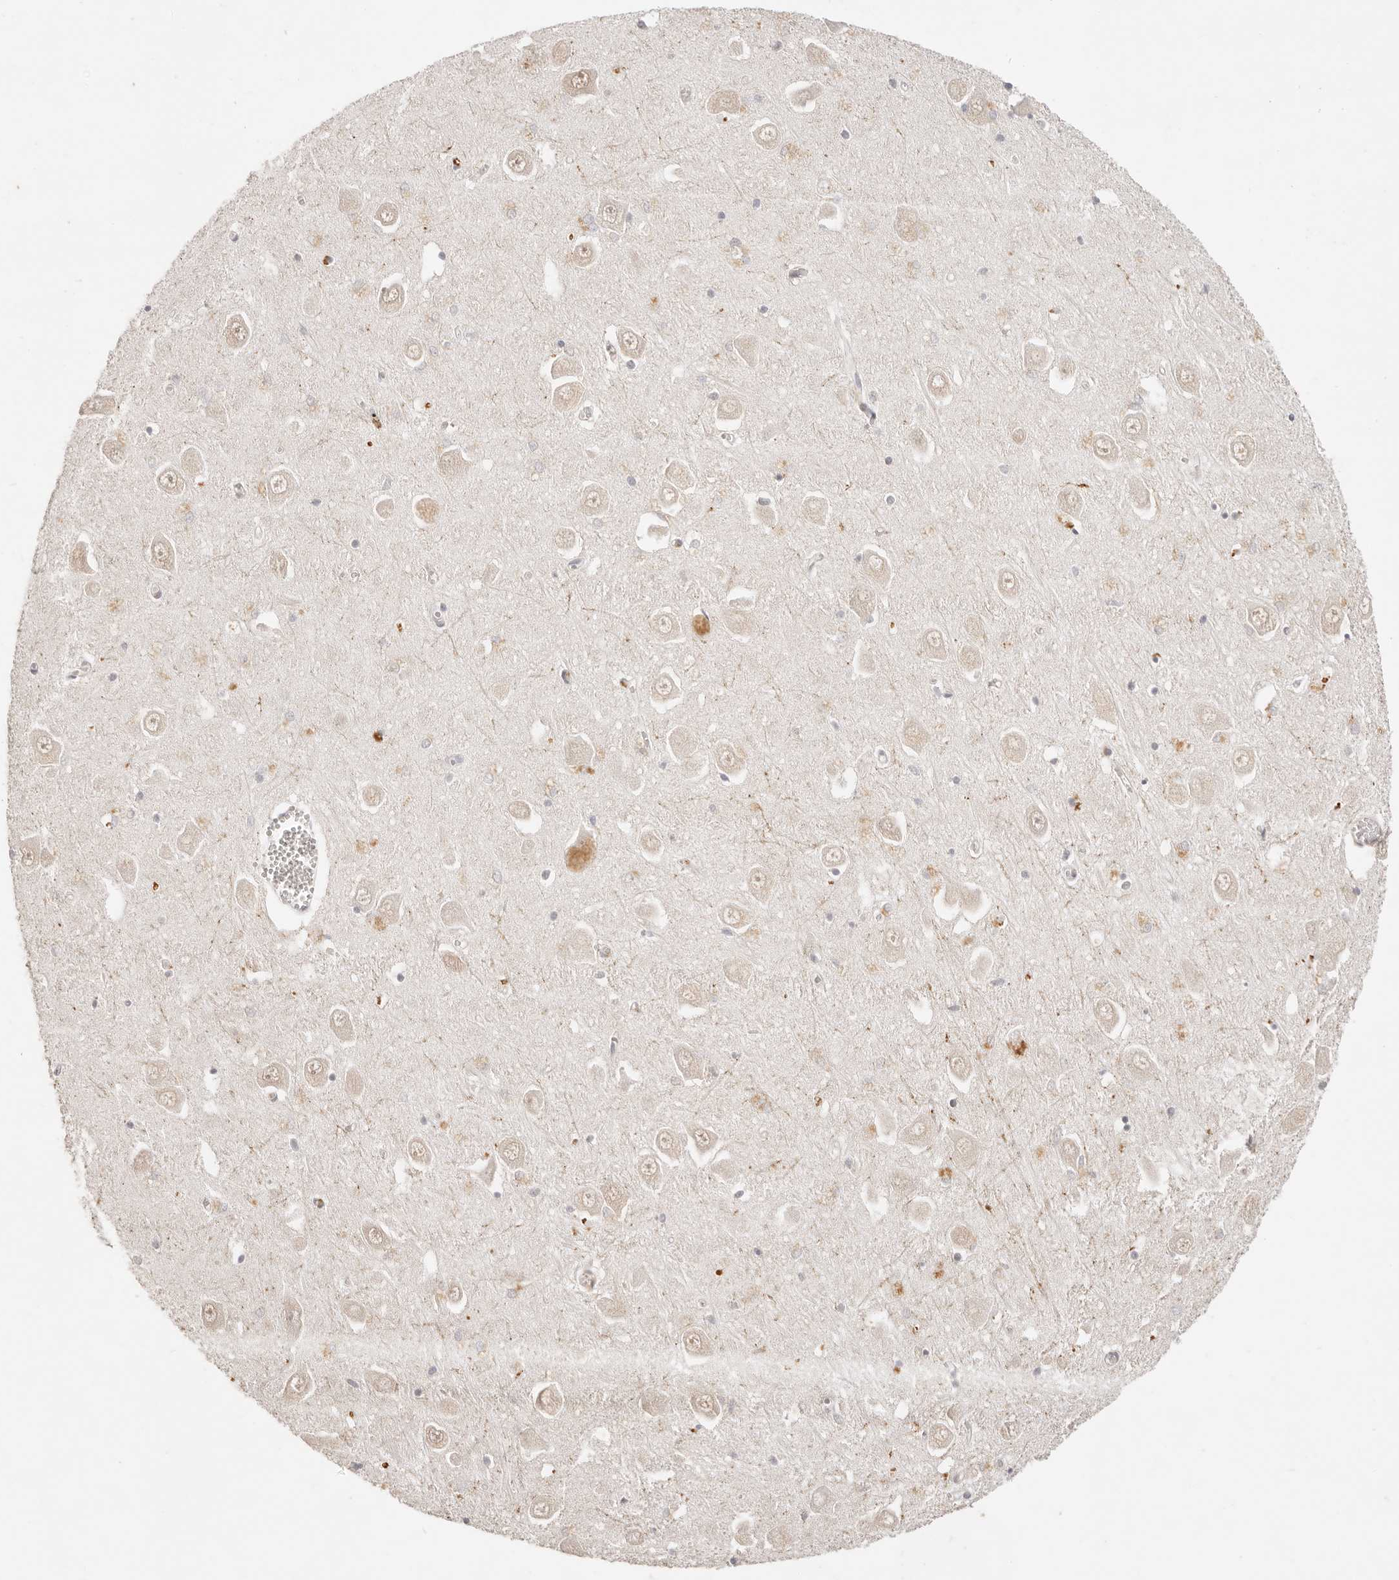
{"staining": {"intensity": "moderate", "quantity": "<25%", "location": "cytoplasmic/membranous"}, "tissue": "hippocampus", "cell_type": "Glial cells", "image_type": "normal", "snomed": [{"axis": "morphology", "description": "Normal tissue, NOS"}, {"axis": "topography", "description": "Hippocampus"}], "caption": "IHC photomicrograph of normal human hippocampus stained for a protein (brown), which exhibits low levels of moderate cytoplasmic/membranous staining in approximately <25% of glial cells.", "gene": "GPR156", "patient": {"sex": "male", "age": 70}}